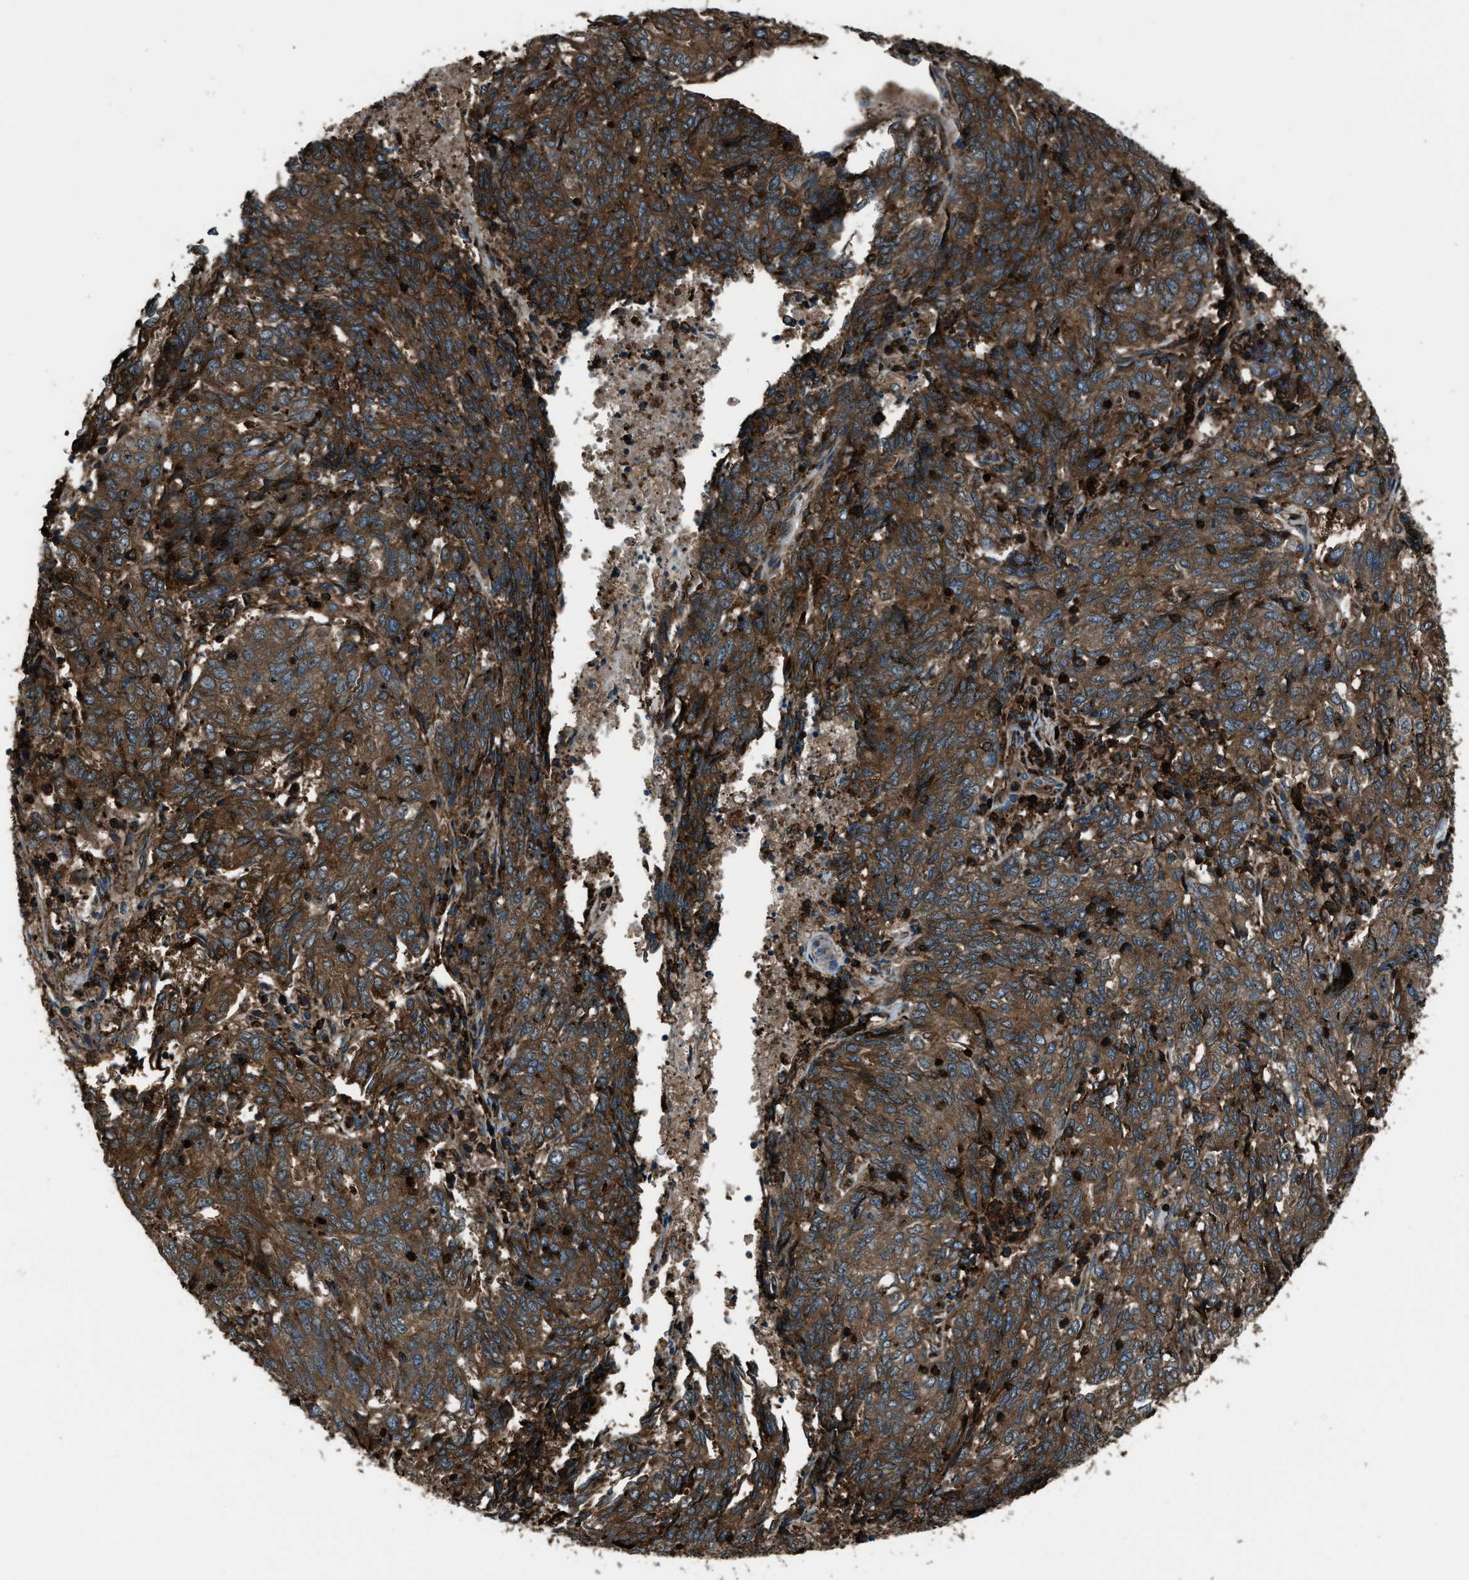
{"staining": {"intensity": "moderate", "quantity": ">75%", "location": "cytoplasmic/membranous"}, "tissue": "endometrial cancer", "cell_type": "Tumor cells", "image_type": "cancer", "snomed": [{"axis": "morphology", "description": "Adenocarcinoma, NOS"}, {"axis": "topography", "description": "Endometrium"}], "caption": "Endometrial cancer (adenocarcinoma) tissue shows moderate cytoplasmic/membranous expression in approximately >75% of tumor cells, visualized by immunohistochemistry.", "gene": "SNX30", "patient": {"sex": "female", "age": 80}}